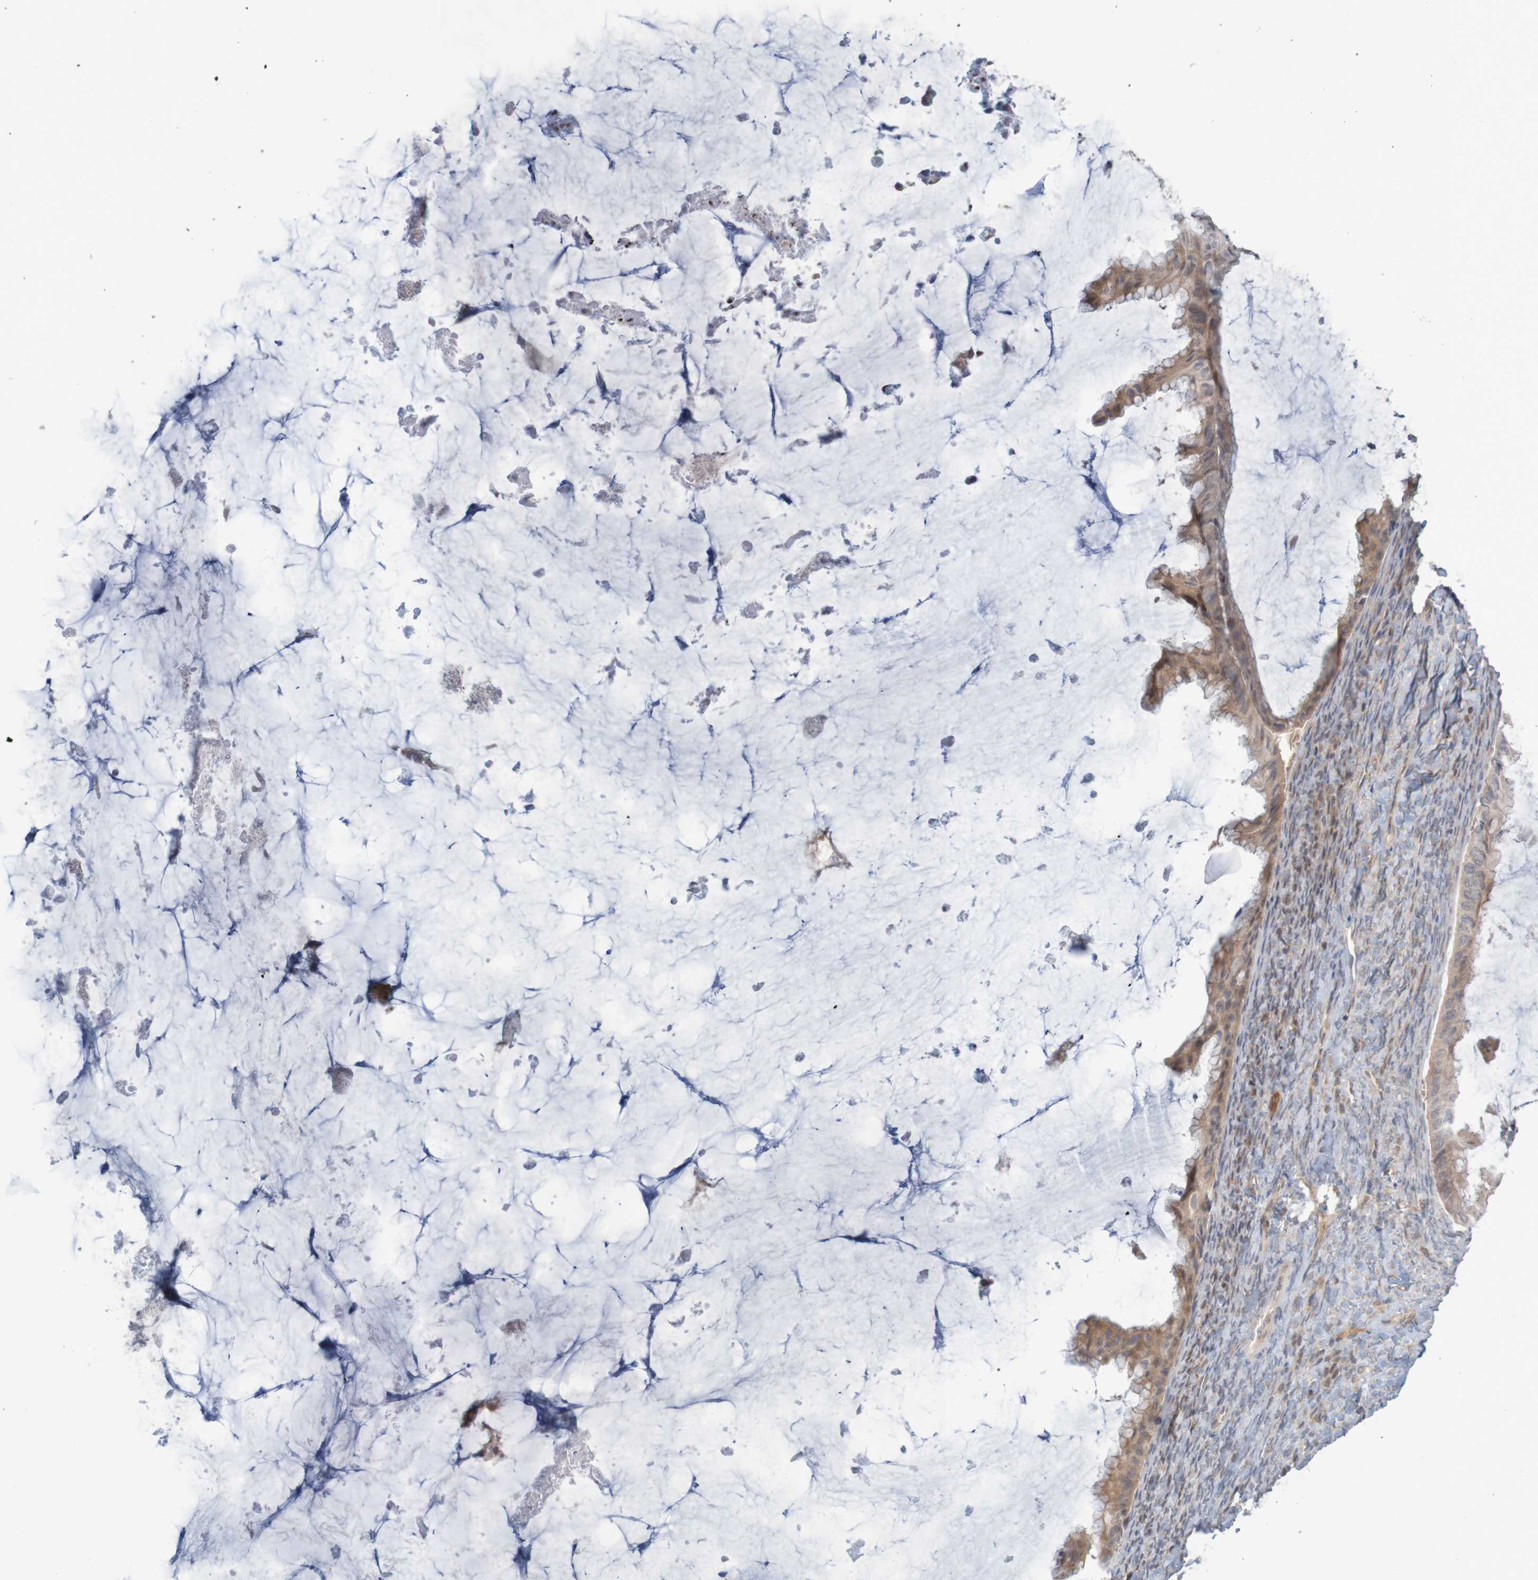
{"staining": {"intensity": "moderate", "quantity": ">75%", "location": "cytoplasmic/membranous"}, "tissue": "ovarian cancer", "cell_type": "Tumor cells", "image_type": "cancer", "snomed": [{"axis": "morphology", "description": "Cystadenocarcinoma, mucinous, NOS"}, {"axis": "topography", "description": "Ovary"}], "caption": "IHC photomicrograph of neoplastic tissue: human ovarian mucinous cystadenocarcinoma stained using immunohistochemistry (IHC) displays medium levels of moderate protein expression localized specifically in the cytoplasmic/membranous of tumor cells, appearing as a cytoplasmic/membranous brown color.", "gene": "ANKK1", "patient": {"sex": "female", "age": 61}}